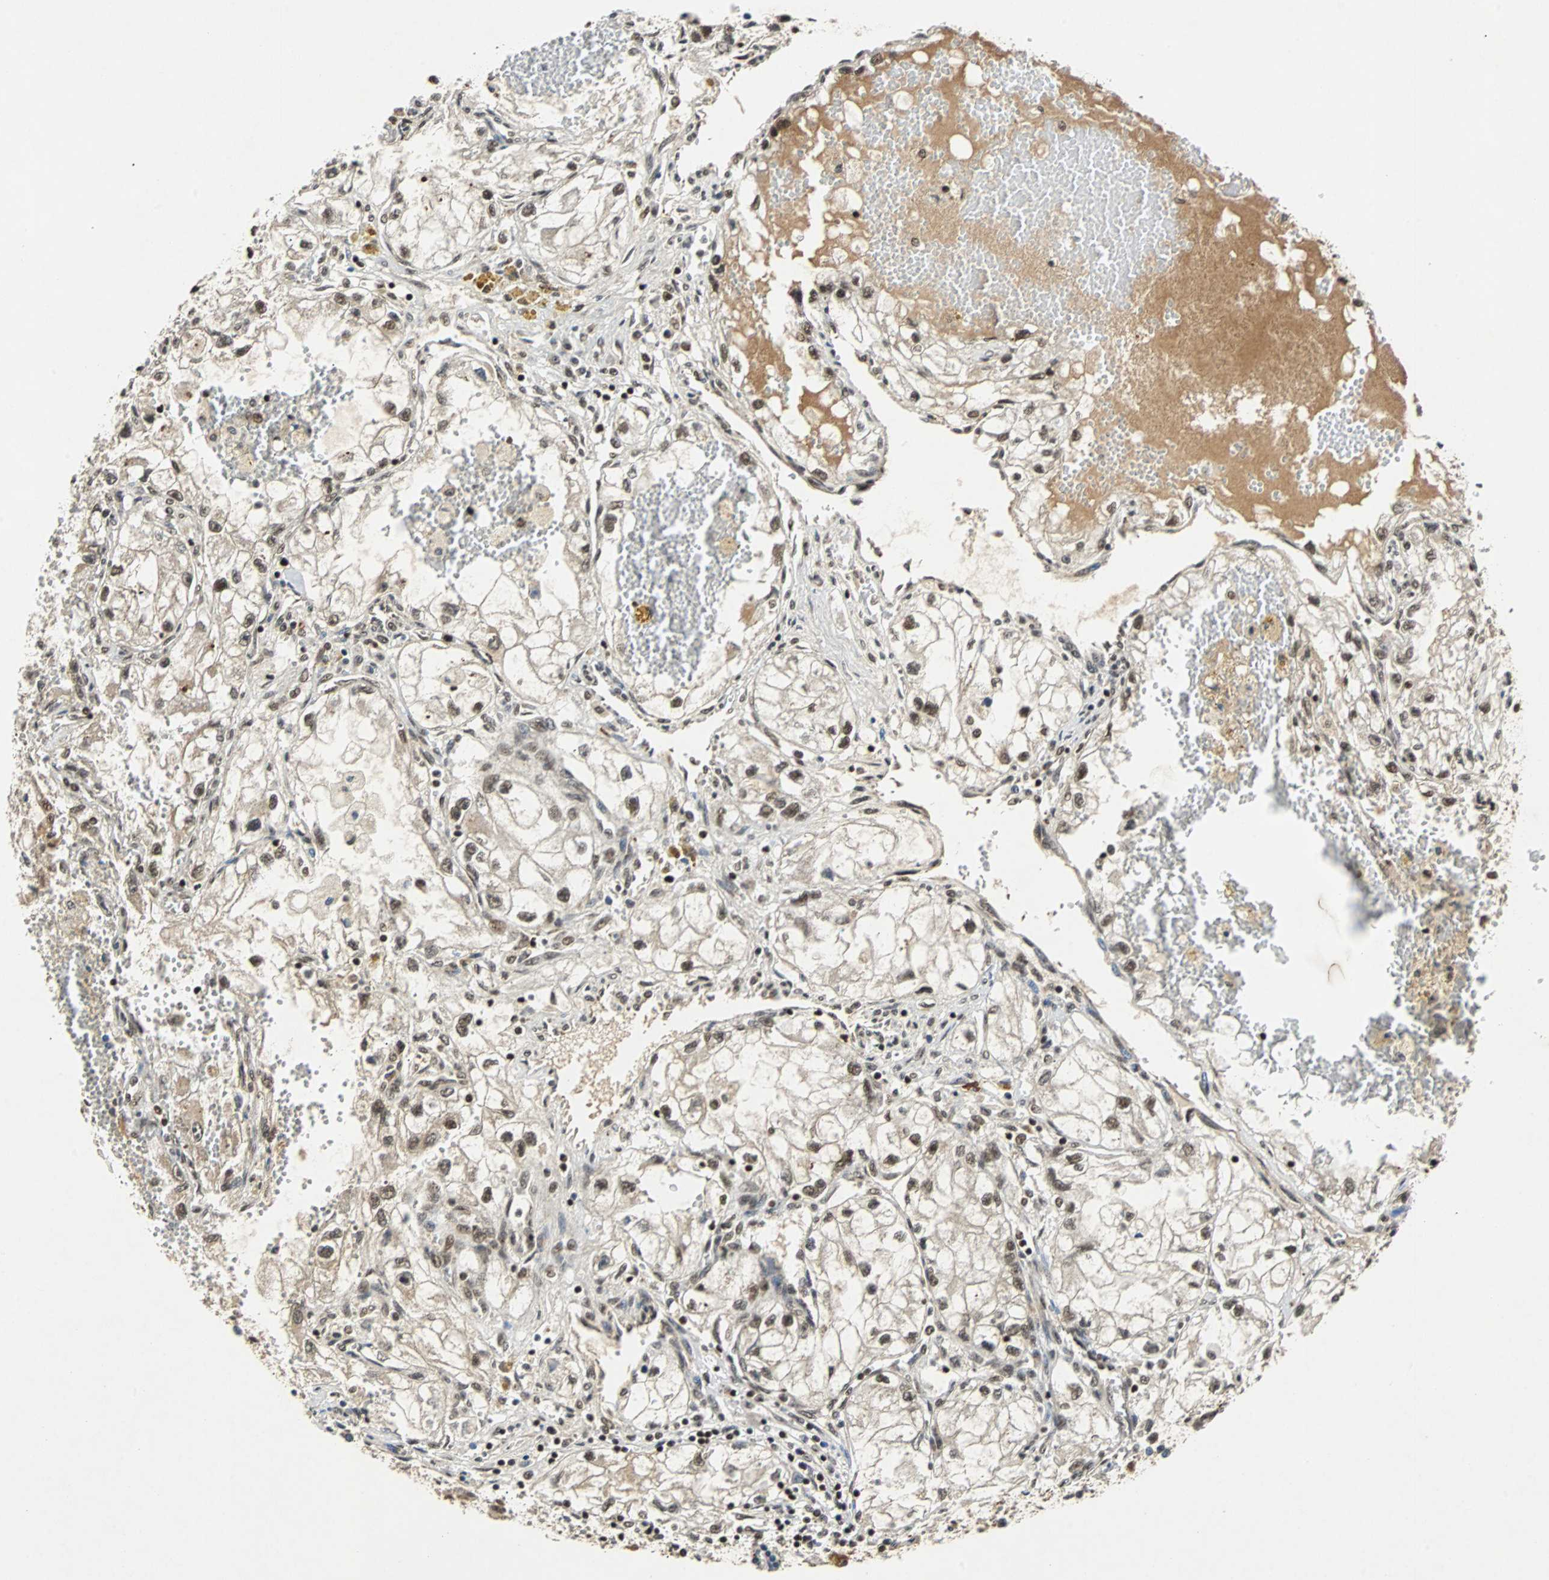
{"staining": {"intensity": "moderate", "quantity": ">75%", "location": "nuclear"}, "tissue": "renal cancer", "cell_type": "Tumor cells", "image_type": "cancer", "snomed": [{"axis": "morphology", "description": "Adenocarcinoma, NOS"}, {"axis": "topography", "description": "Kidney"}], "caption": "Immunohistochemical staining of human renal adenocarcinoma displays moderate nuclear protein expression in approximately >75% of tumor cells.", "gene": "TAF5", "patient": {"sex": "female", "age": 70}}